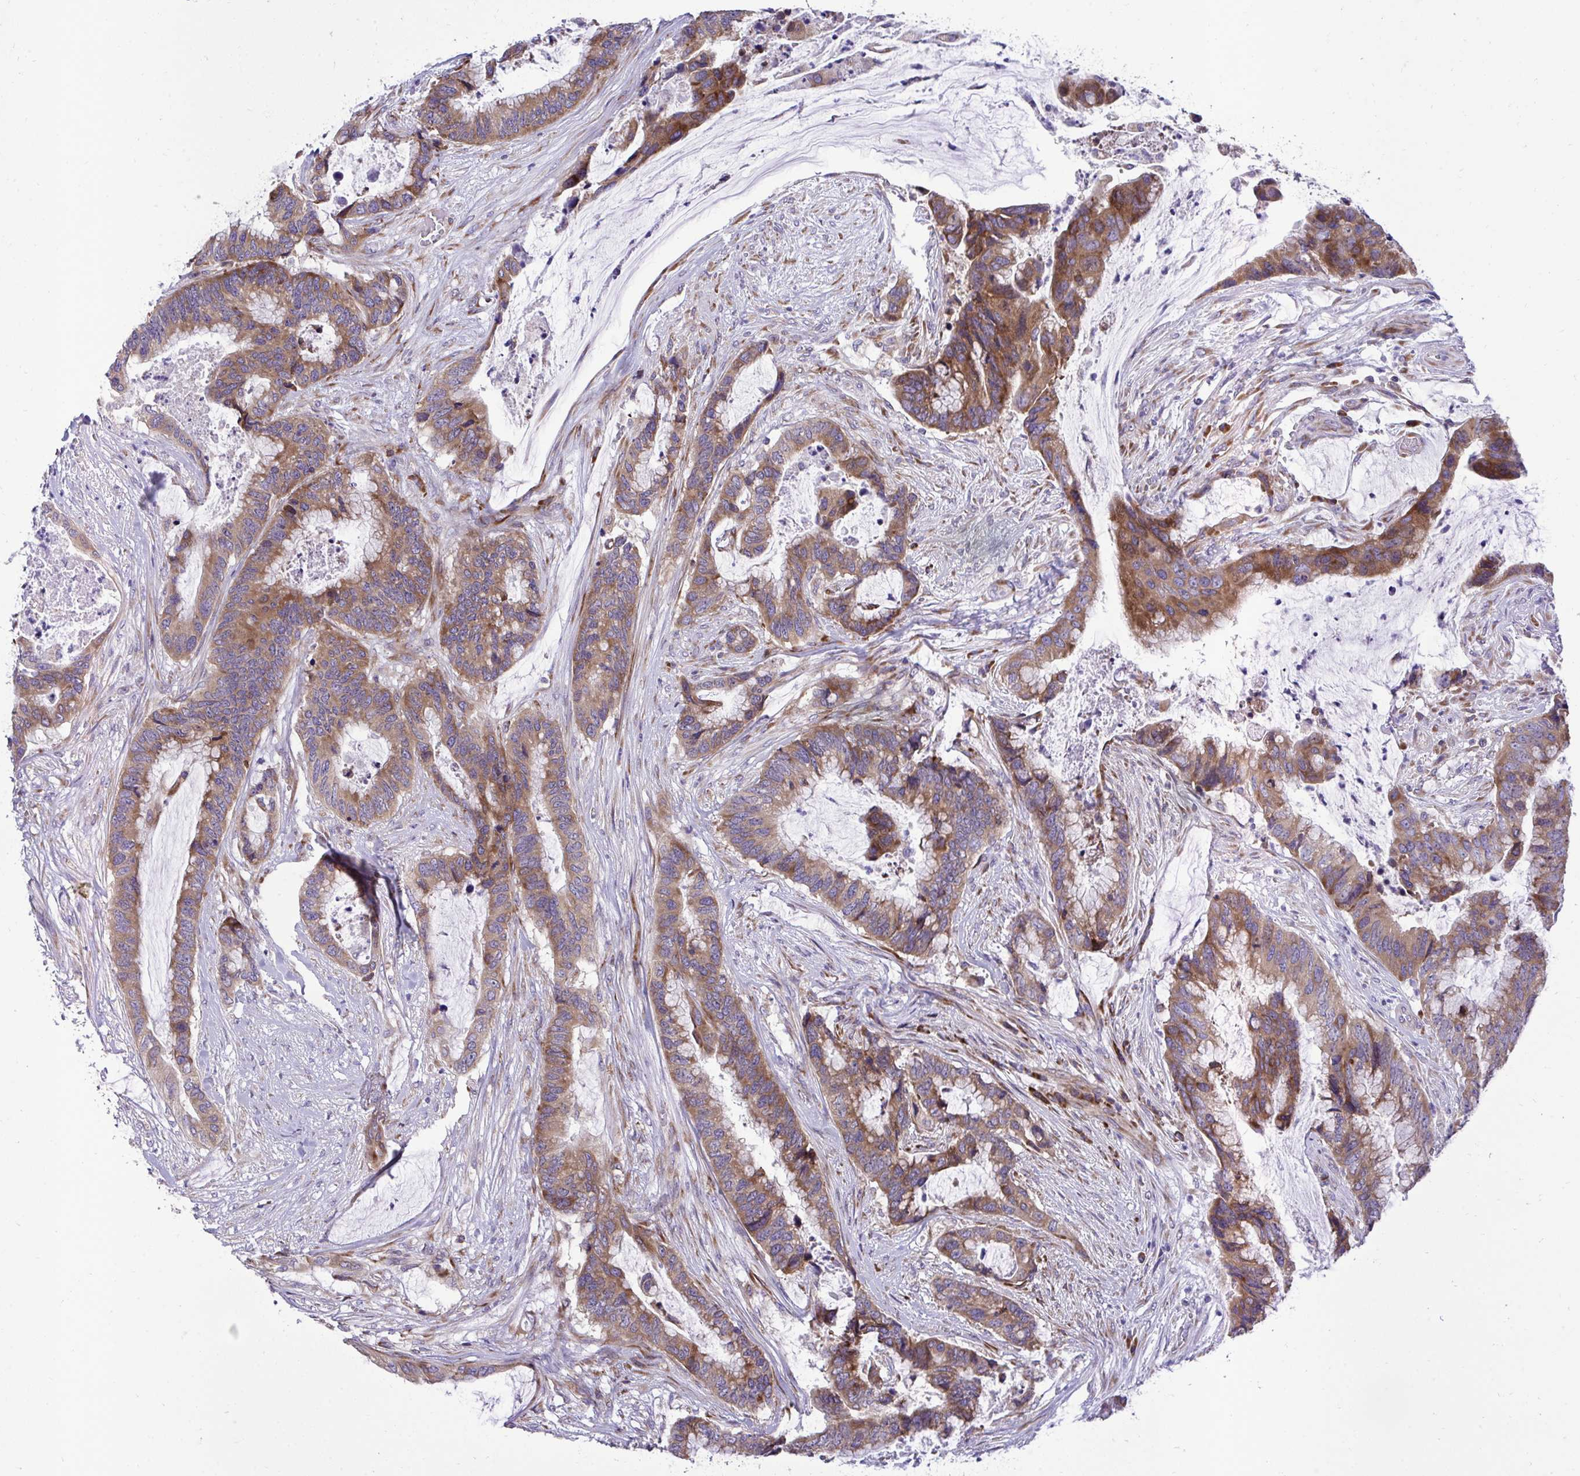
{"staining": {"intensity": "moderate", "quantity": ">75%", "location": "cytoplasmic/membranous"}, "tissue": "colorectal cancer", "cell_type": "Tumor cells", "image_type": "cancer", "snomed": [{"axis": "morphology", "description": "Adenocarcinoma, NOS"}, {"axis": "topography", "description": "Rectum"}], "caption": "Immunohistochemistry of human adenocarcinoma (colorectal) displays medium levels of moderate cytoplasmic/membranous positivity in approximately >75% of tumor cells. (DAB (3,3'-diaminobenzidine) IHC, brown staining for protein, blue staining for nuclei).", "gene": "RPS15", "patient": {"sex": "female", "age": 59}}